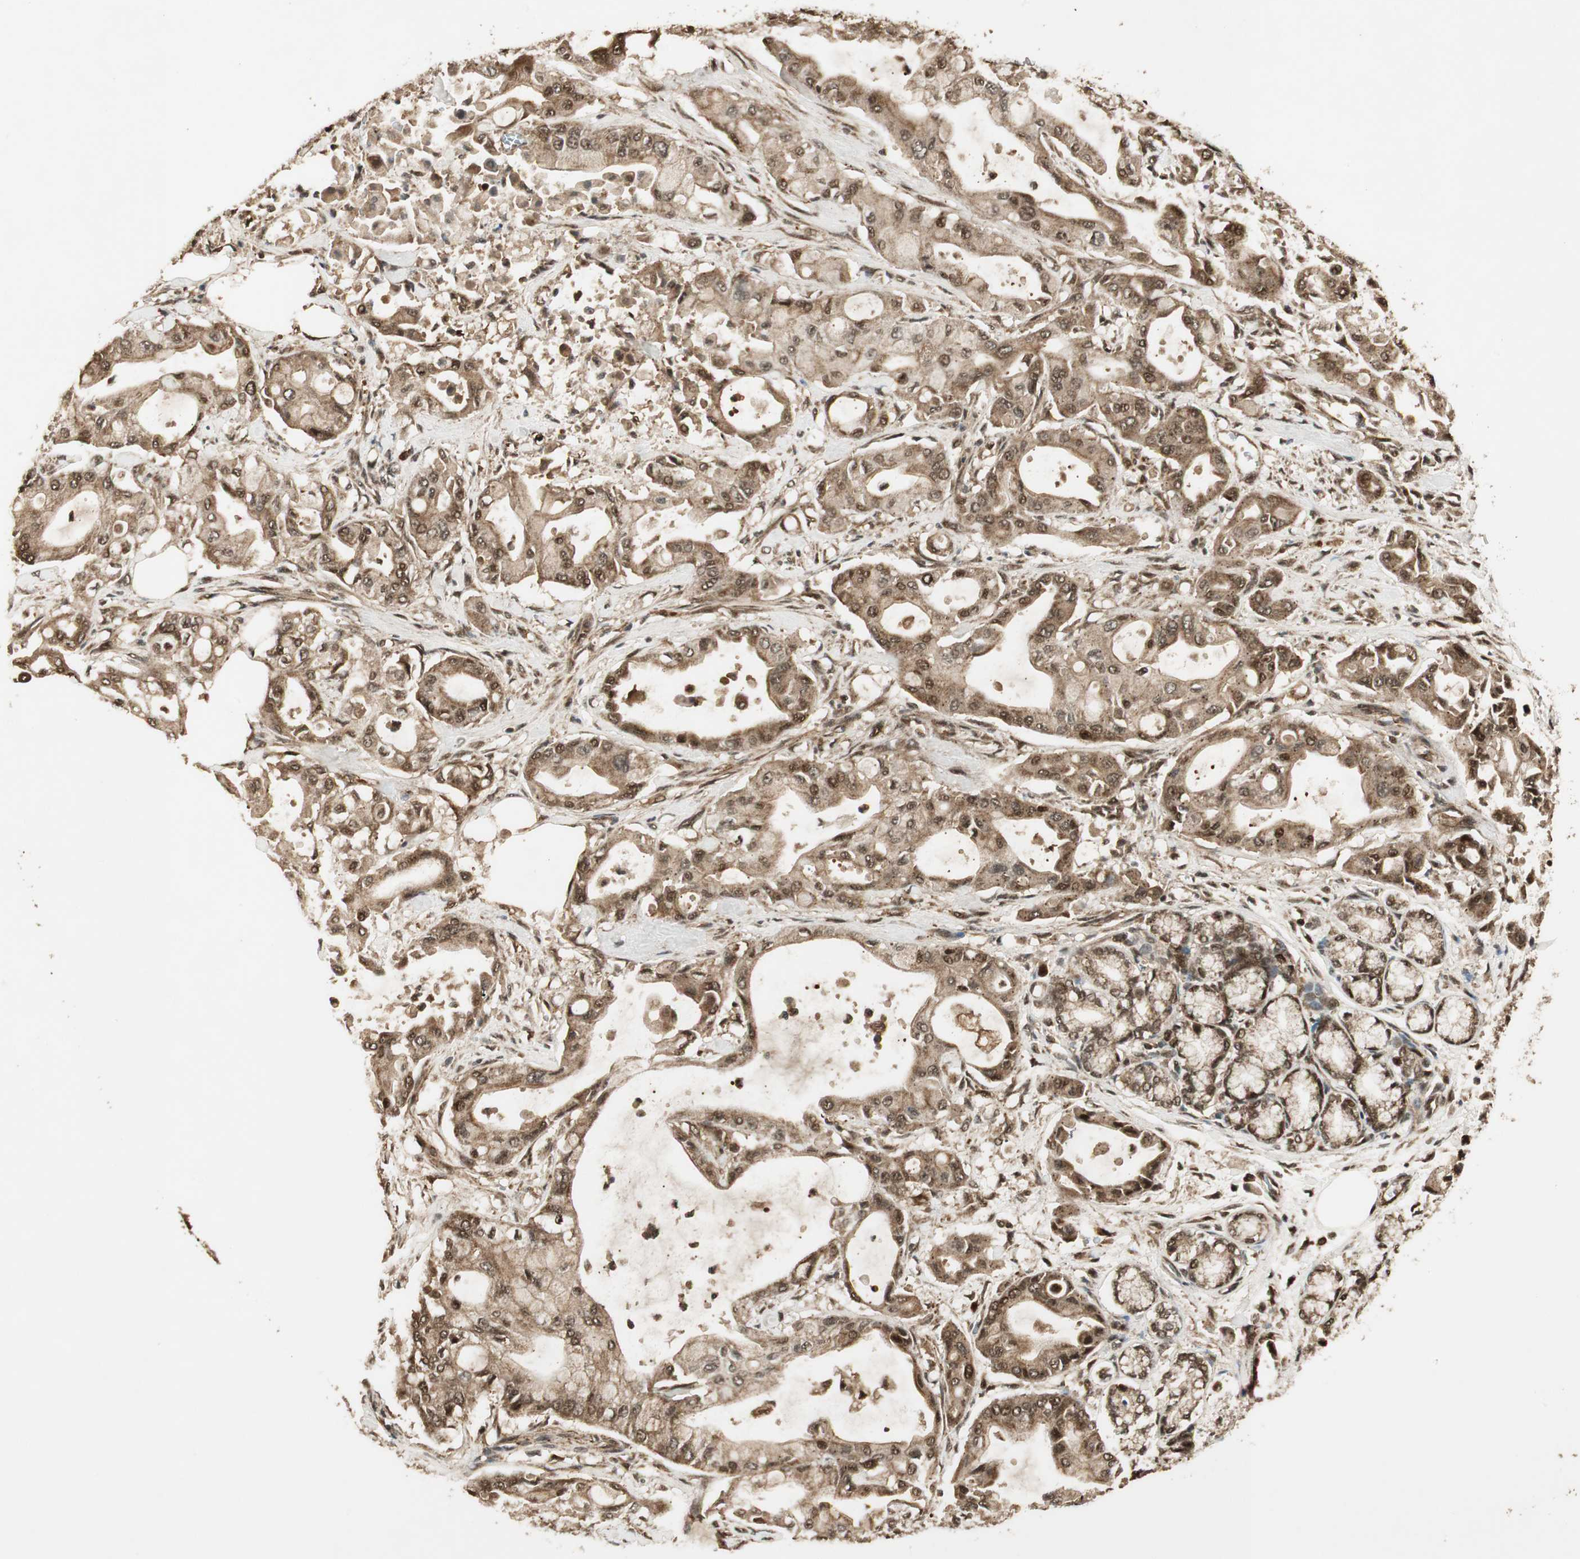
{"staining": {"intensity": "strong", "quantity": ">75%", "location": "cytoplasmic/membranous,nuclear"}, "tissue": "pancreatic cancer", "cell_type": "Tumor cells", "image_type": "cancer", "snomed": [{"axis": "morphology", "description": "Adenocarcinoma, NOS"}, {"axis": "morphology", "description": "Adenocarcinoma, metastatic, NOS"}, {"axis": "topography", "description": "Lymph node"}, {"axis": "topography", "description": "Pancreas"}, {"axis": "topography", "description": "Duodenum"}], "caption": "Protein staining of pancreatic cancer tissue exhibits strong cytoplasmic/membranous and nuclear positivity in about >75% of tumor cells. (Stains: DAB (3,3'-diaminobenzidine) in brown, nuclei in blue, Microscopy: brightfield microscopy at high magnification).", "gene": "RPA3", "patient": {"sex": "female", "age": 64}}